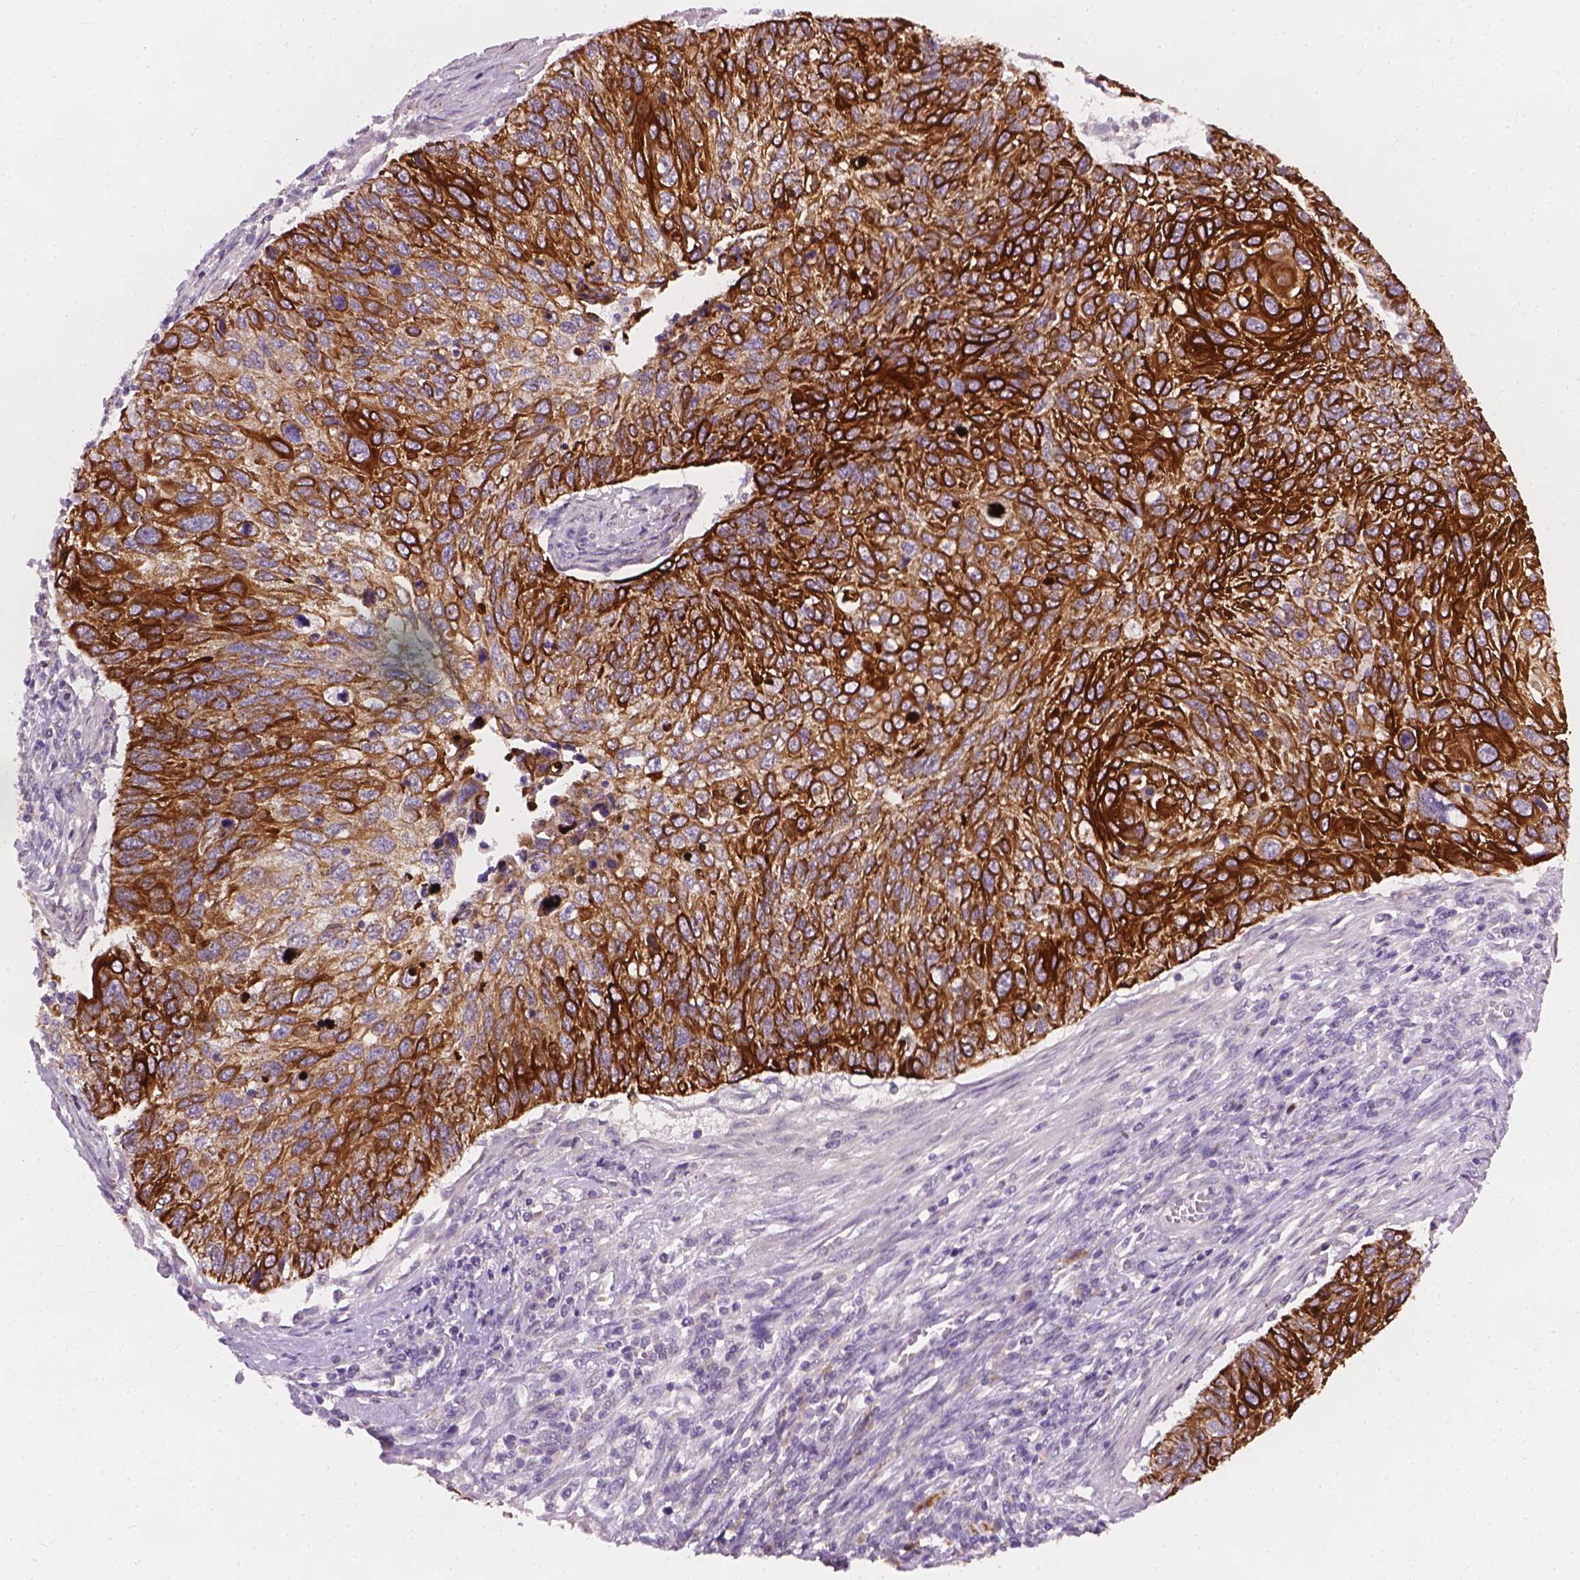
{"staining": {"intensity": "strong", "quantity": "25%-75%", "location": "cytoplasmic/membranous"}, "tissue": "cervical cancer", "cell_type": "Tumor cells", "image_type": "cancer", "snomed": [{"axis": "morphology", "description": "Squamous cell carcinoma, NOS"}, {"axis": "topography", "description": "Cervix"}], "caption": "Squamous cell carcinoma (cervical) stained with a protein marker exhibits strong staining in tumor cells.", "gene": "KRT17", "patient": {"sex": "female", "age": 70}}